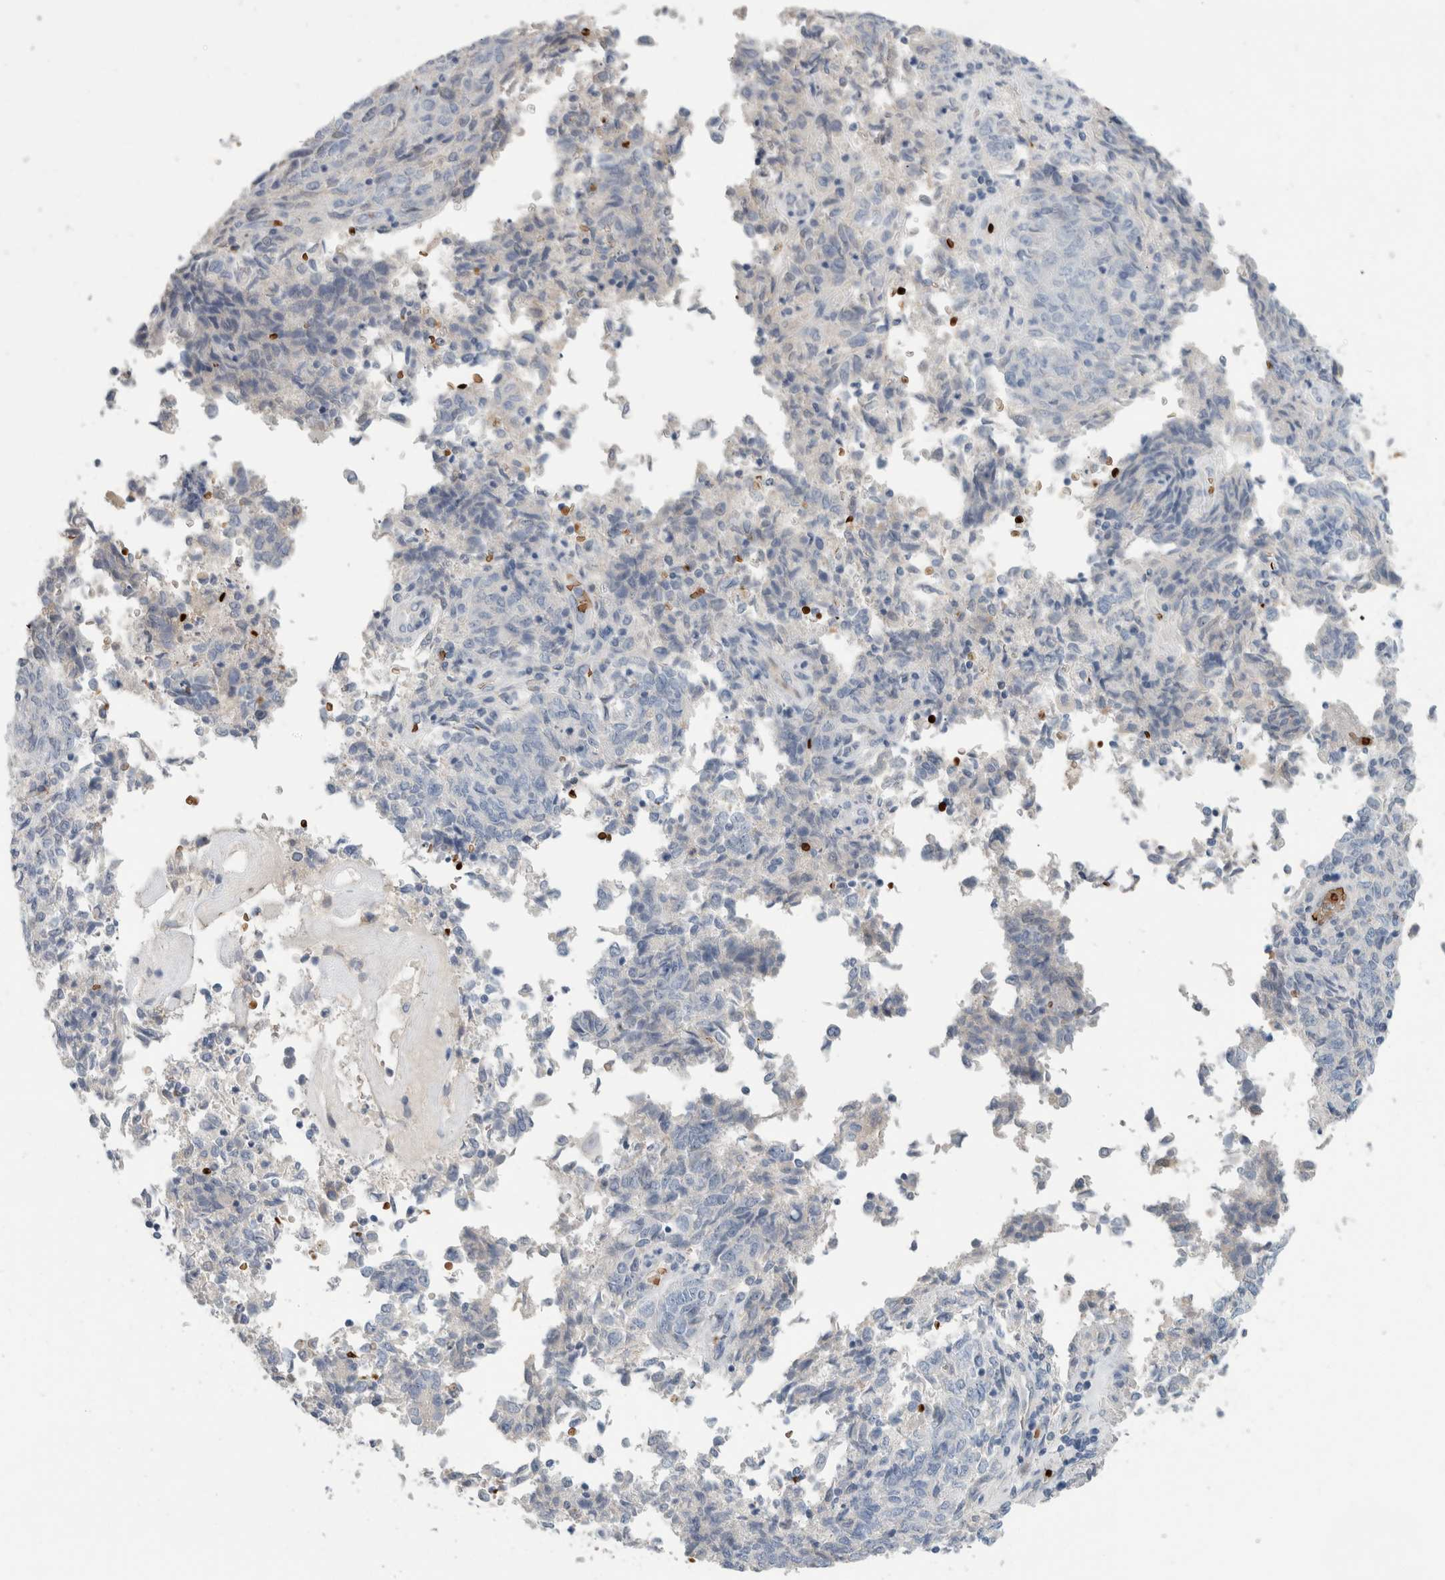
{"staining": {"intensity": "negative", "quantity": "none", "location": "none"}, "tissue": "endometrial cancer", "cell_type": "Tumor cells", "image_type": "cancer", "snomed": [{"axis": "morphology", "description": "Adenocarcinoma, NOS"}, {"axis": "topography", "description": "Endometrium"}], "caption": "There is no significant positivity in tumor cells of adenocarcinoma (endometrial).", "gene": "CA1", "patient": {"sex": "female", "age": 80}}